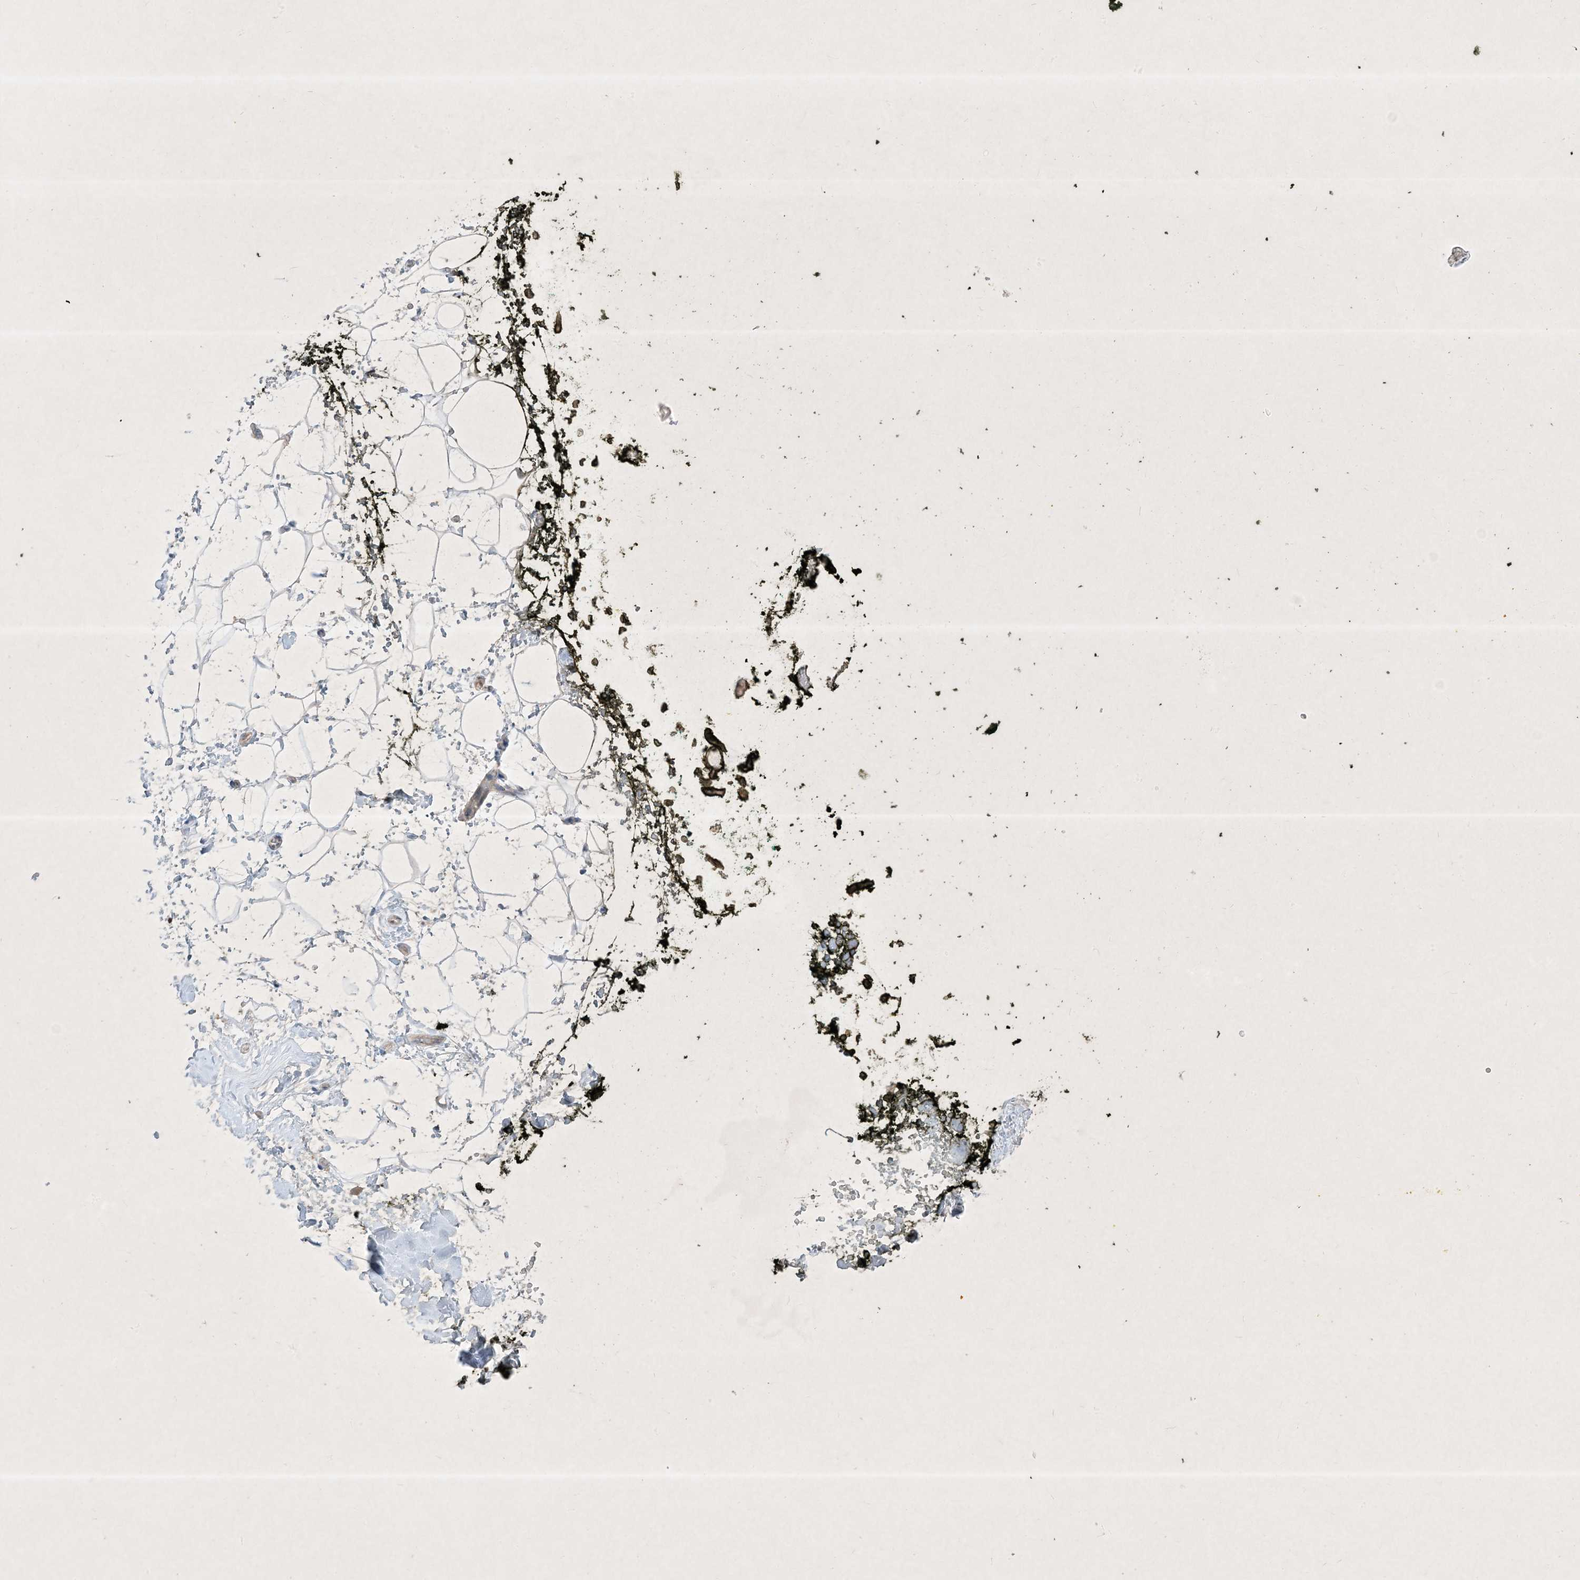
{"staining": {"intensity": "negative", "quantity": "none", "location": "none"}, "tissue": "adipose tissue", "cell_type": "Adipocytes", "image_type": "normal", "snomed": [{"axis": "morphology", "description": "Normal tissue, NOS"}, {"axis": "morphology", "description": "Adenocarcinoma, NOS"}, {"axis": "topography", "description": "Pancreas"}, {"axis": "topography", "description": "Peripheral nerve tissue"}], "caption": "A histopathology image of adipose tissue stained for a protein displays no brown staining in adipocytes. (DAB (3,3'-diaminobenzidine) immunohistochemistry with hematoxylin counter stain).", "gene": "PLEKHA3", "patient": {"sex": "male", "age": 59}}